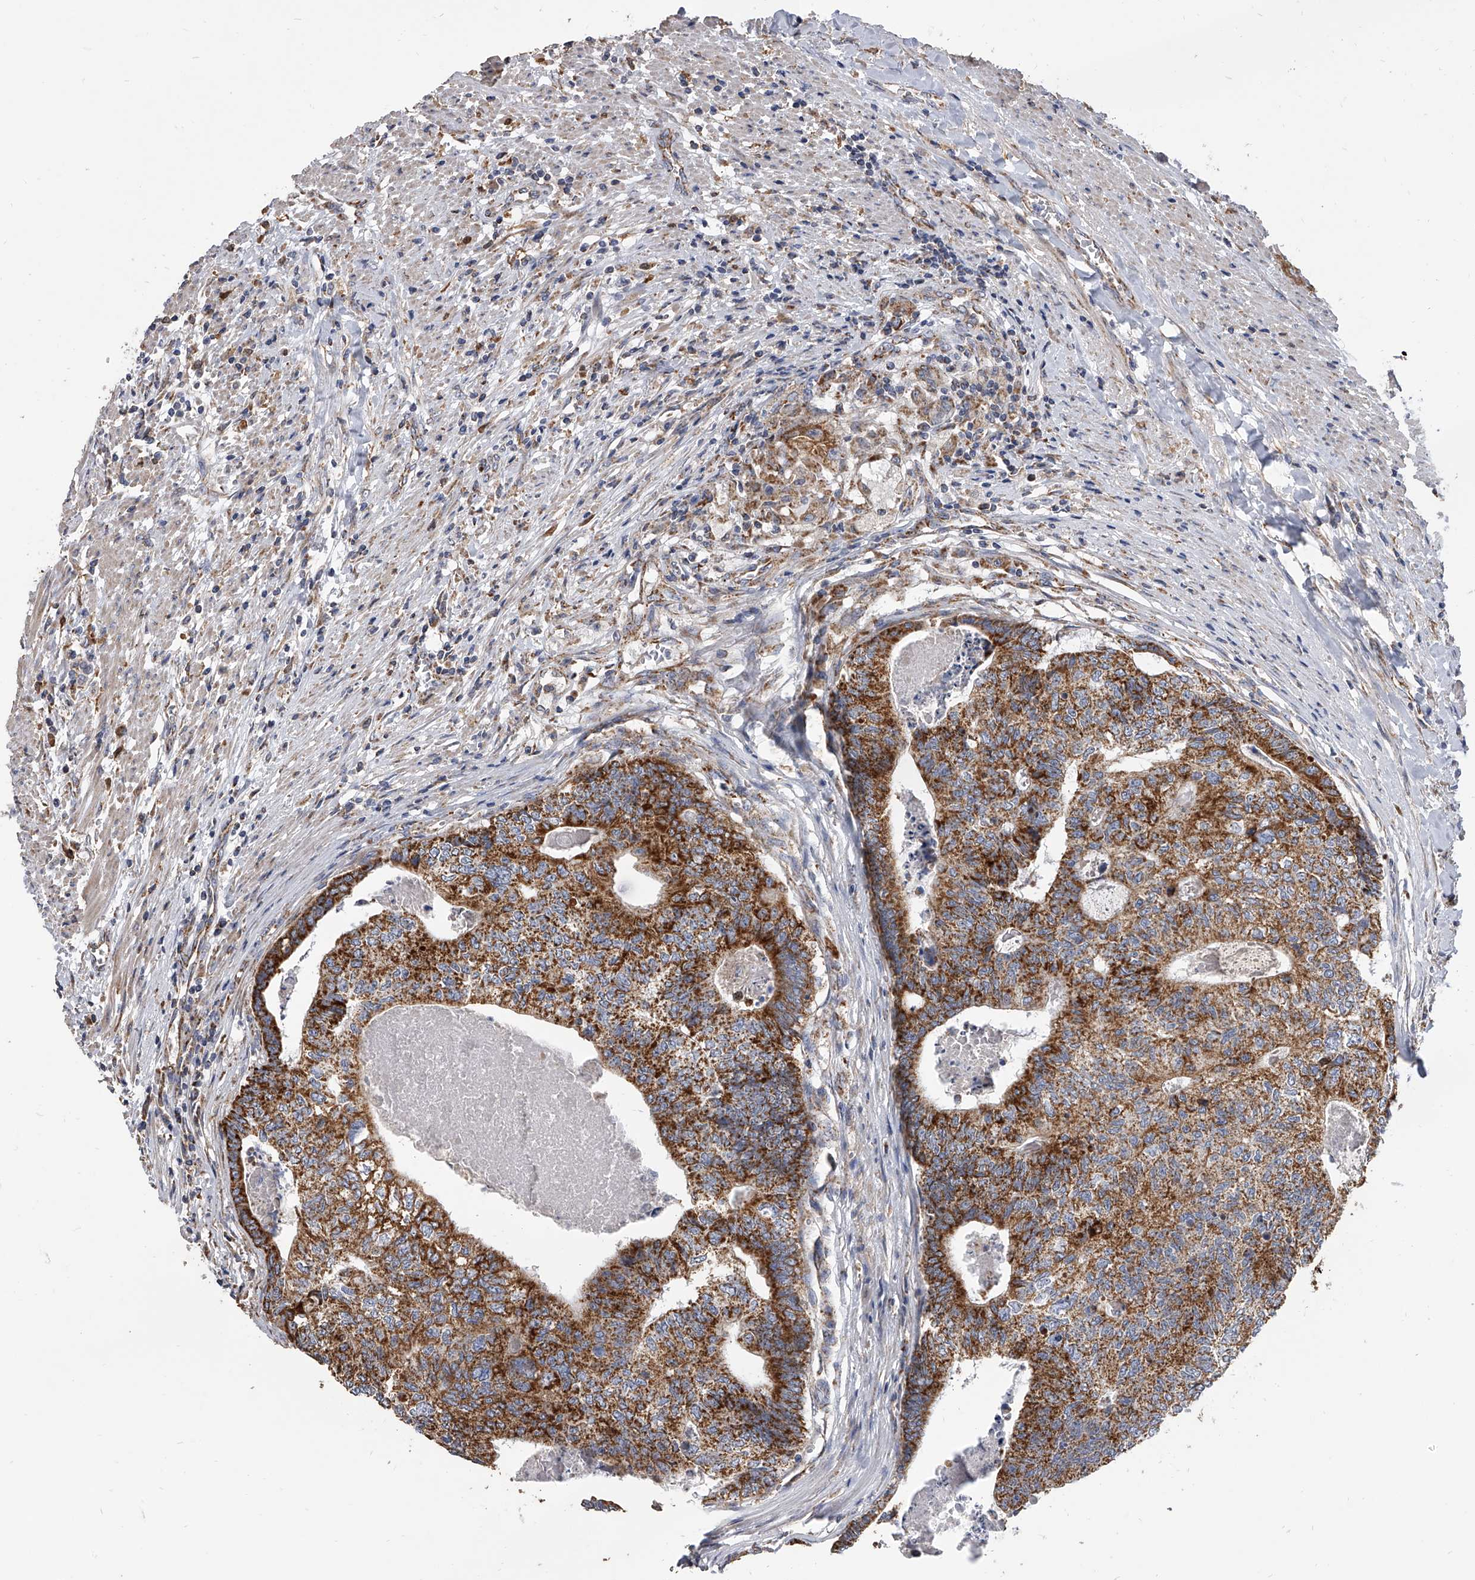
{"staining": {"intensity": "strong", "quantity": ">75%", "location": "cytoplasmic/membranous"}, "tissue": "colorectal cancer", "cell_type": "Tumor cells", "image_type": "cancer", "snomed": [{"axis": "morphology", "description": "Adenocarcinoma, NOS"}, {"axis": "topography", "description": "Colon"}], "caption": "Colorectal adenocarcinoma tissue displays strong cytoplasmic/membranous positivity in about >75% of tumor cells, visualized by immunohistochemistry. Nuclei are stained in blue.", "gene": "MRPL28", "patient": {"sex": "female", "age": 67}}